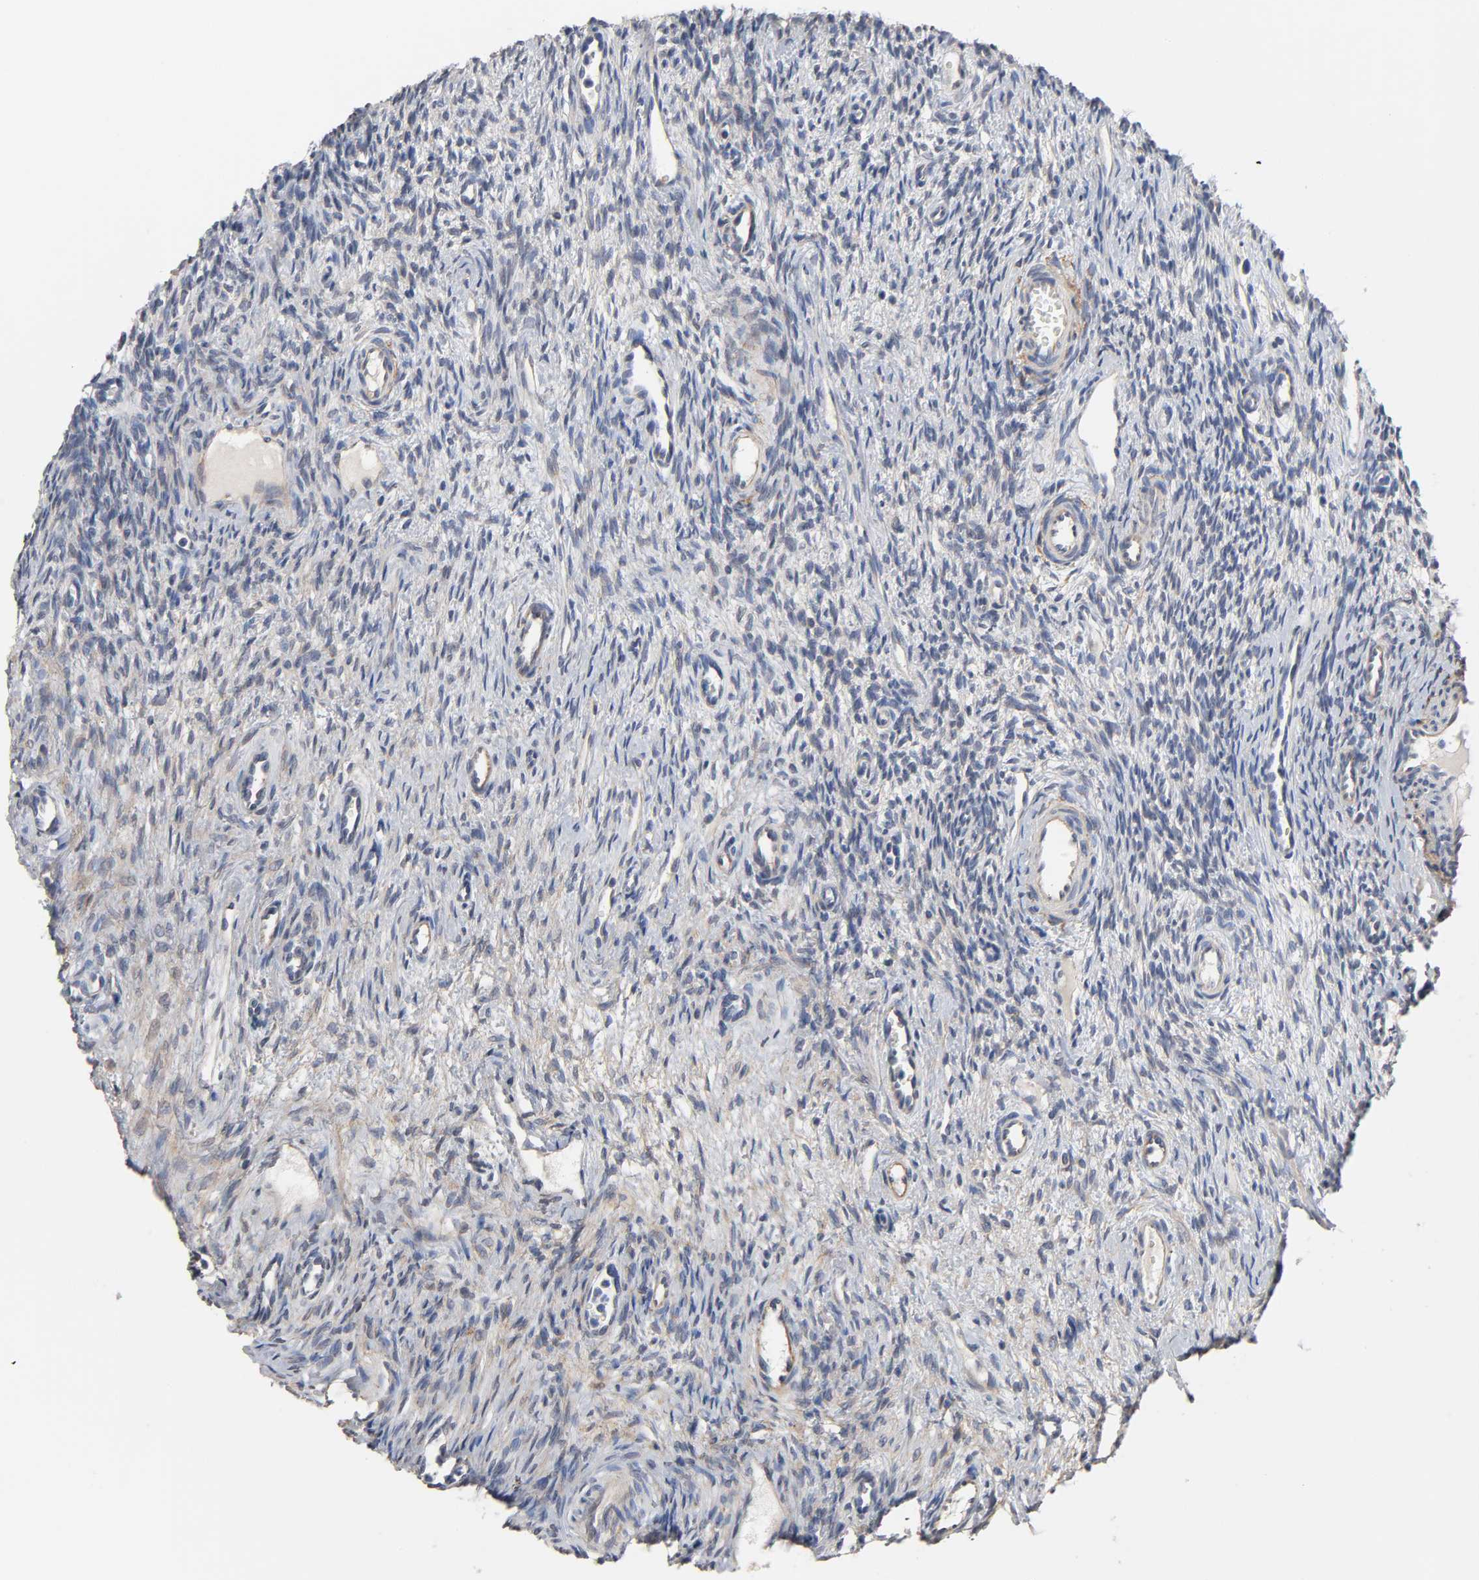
{"staining": {"intensity": "negative", "quantity": "none", "location": "none"}, "tissue": "ovary", "cell_type": "Ovarian stroma cells", "image_type": "normal", "snomed": [{"axis": "morphology", "description": "Normal tissue, NOS"}, {"axis": "topography", "description": "Ovary"}], "caption": "IHC photomicrograph of benign human ovary stained for a protein (brown), which exhibits no staining in ovarian stroma cells.", "gene": "HDLBP", "patient": {"sex": "female", "age": 33}}